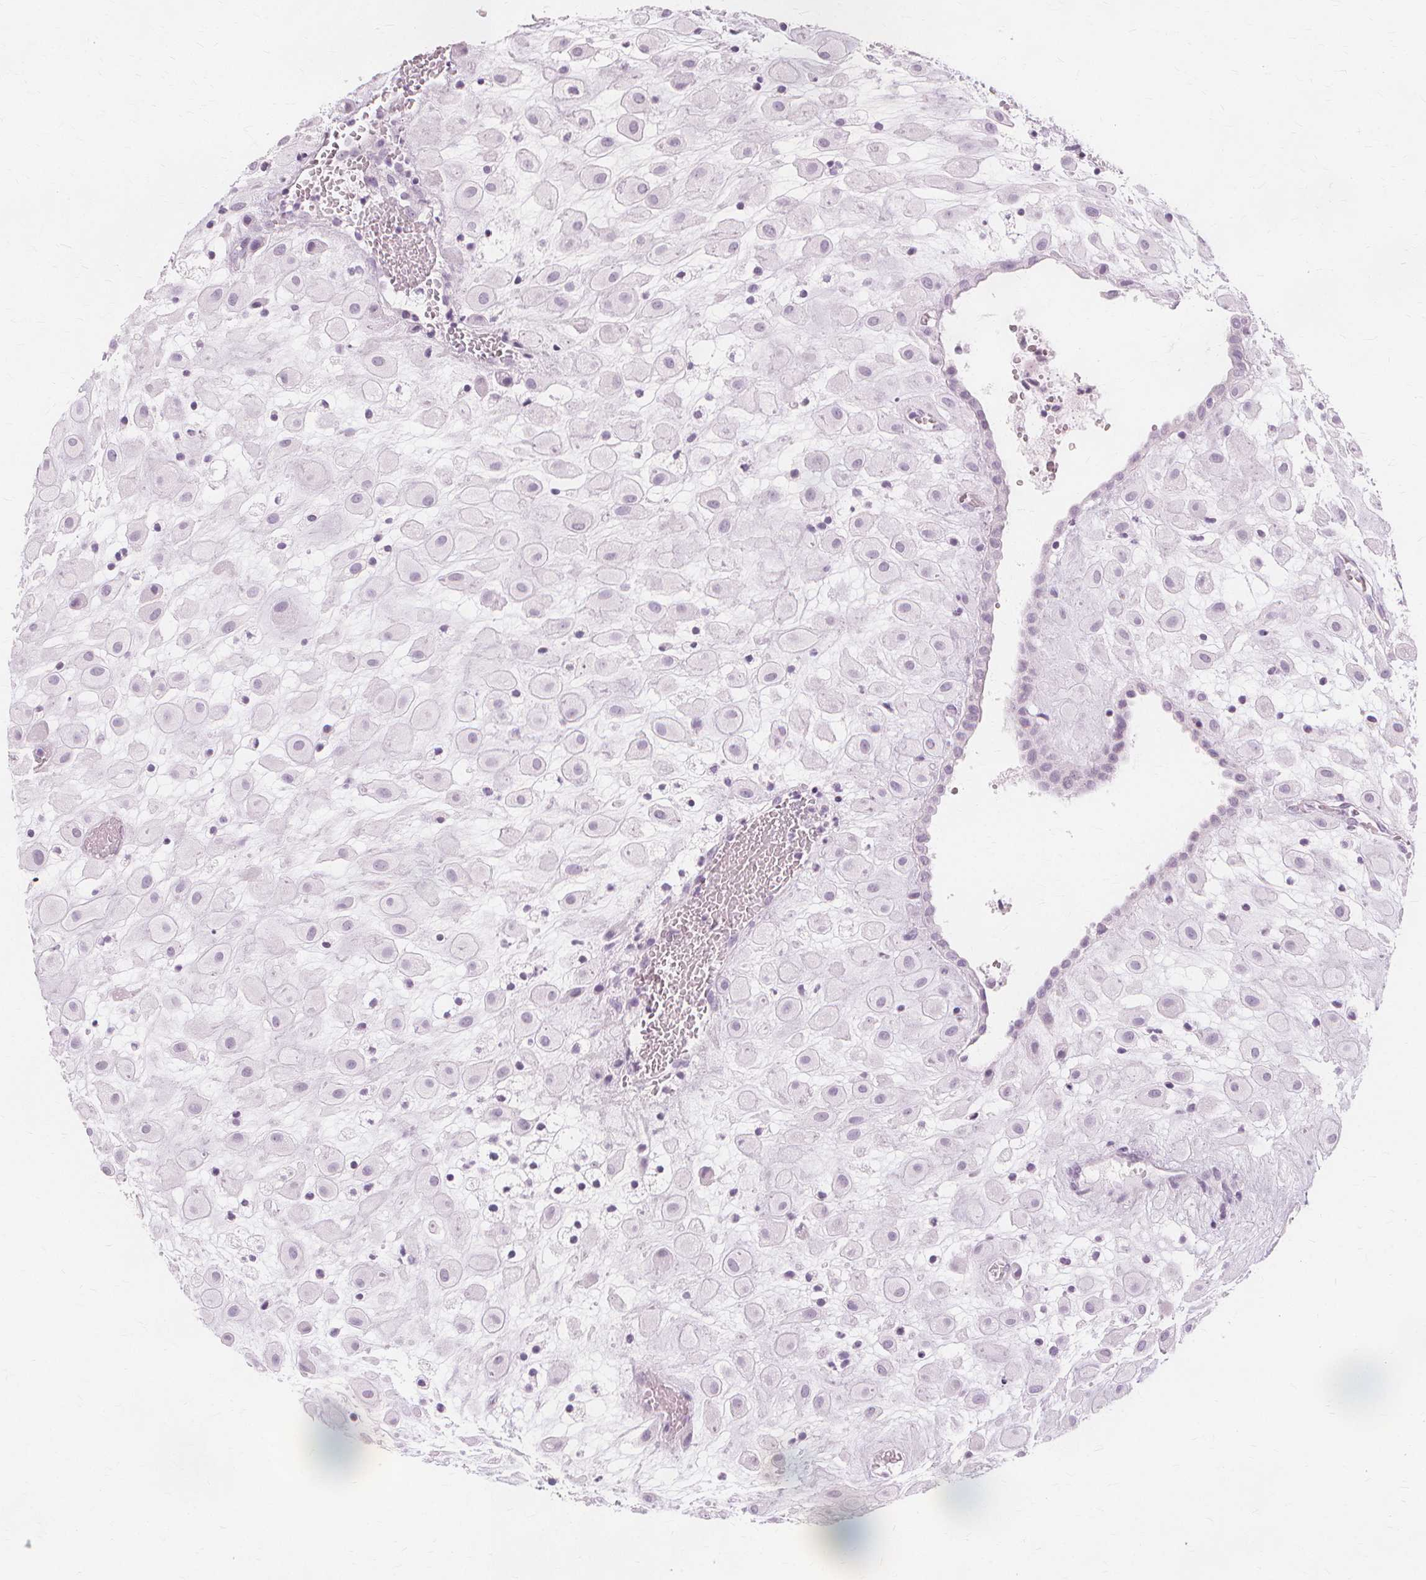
{"staining": {"intensity": "negative", "quantity": "none", "location": "none"}, "tissue": "placenta", "cell_type": "Decidual cells", "image_type": "normal", "snomed": [{"axis": "morphology", "description": "Normal tissue, NOS"}, {"axis": "topography", "description": "Placenta"}], "caption": "There is no significant positivity in decidual cells of placenta. Nuclei are stained in blue.", "gene": "TFF1", "patient": {"sex": "female", "age": 24}}